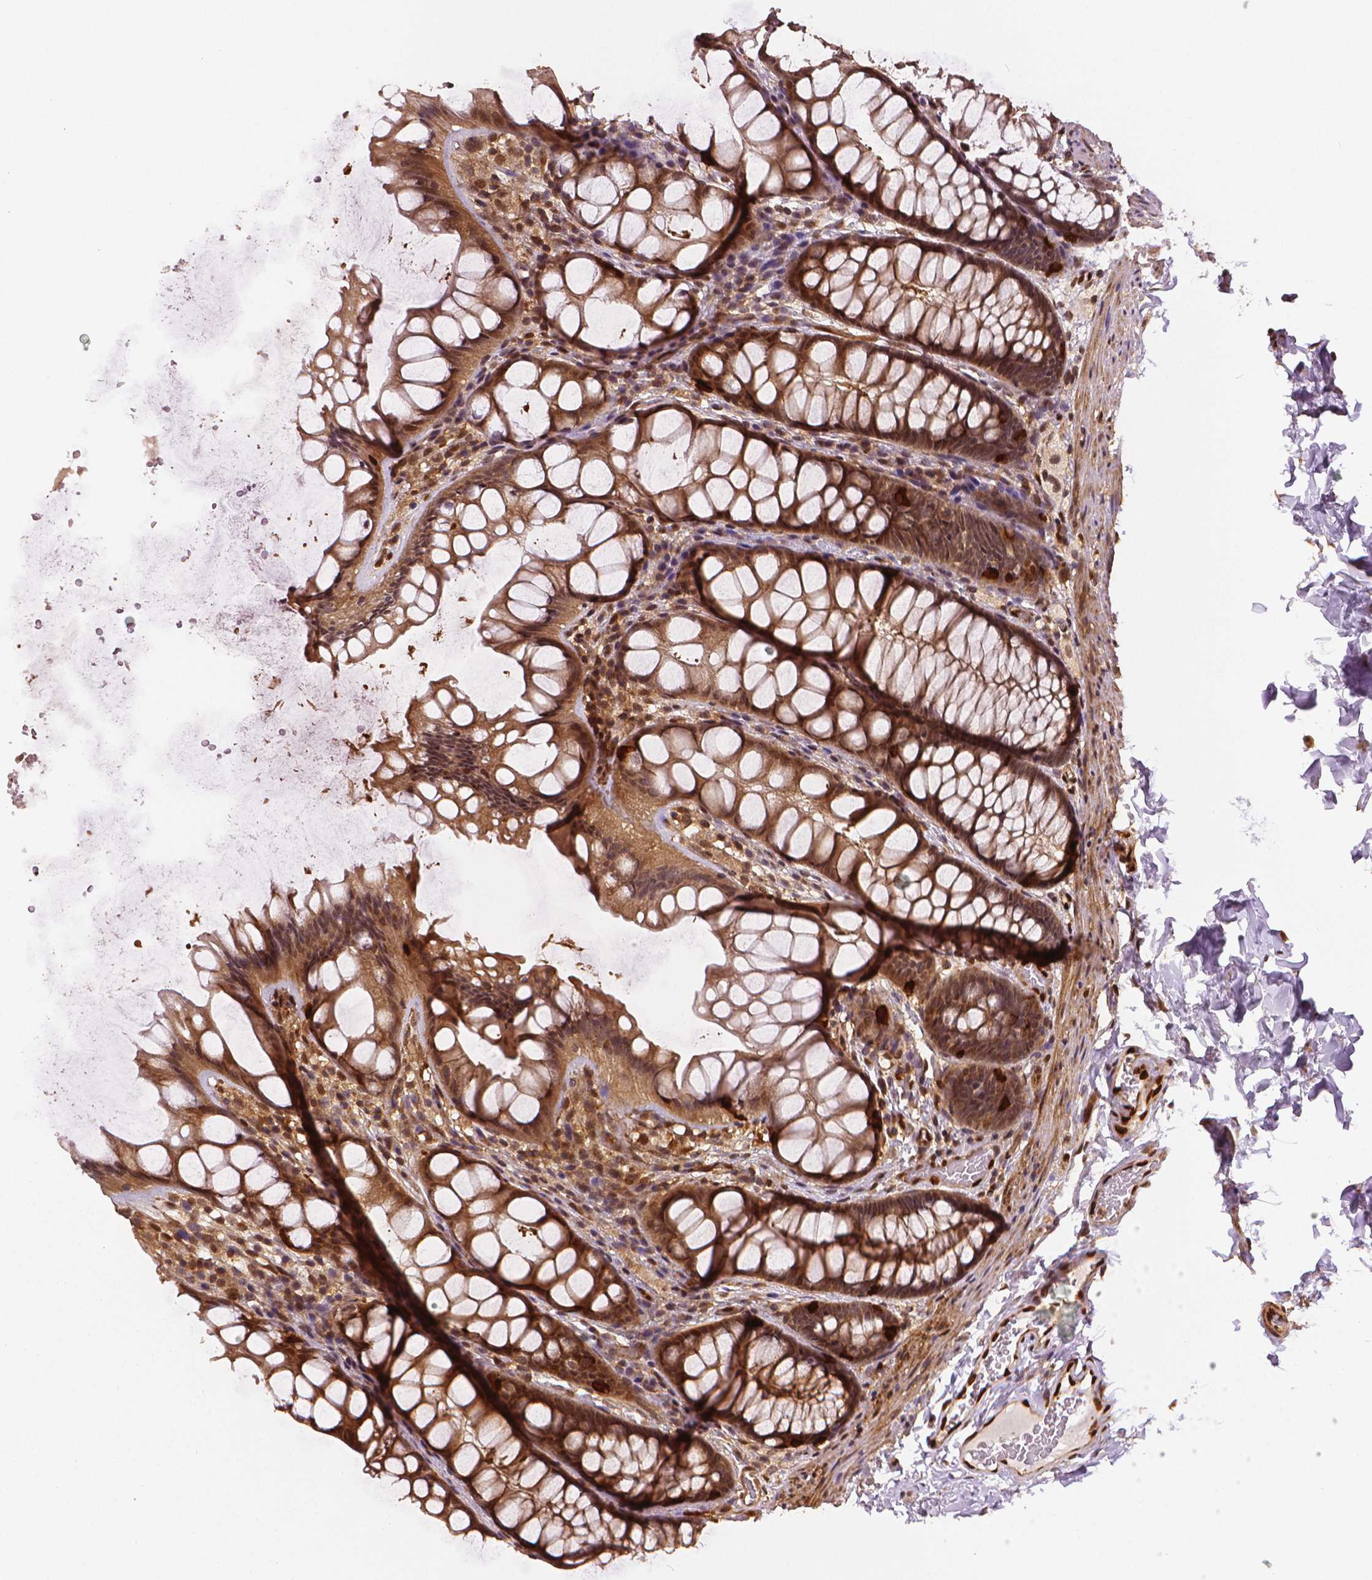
{"staining": {"intensity": "strong", "quantity": ">75%", "location": "nuclear"}, "tissue": "colon", "cell_type": "Endothelial cells", "image_type": "normal", "snomed": [{"axis": "morphology", "description": "Normal tissue, NOS"}, {"axis": "topography", "description": "Colon"}], "caption": "Immunohistochemical staining of unremarkable colon shows strong nuclear protein expression in about >75% of endothelial cells.", "gene": "STAT3", "patient": {"sex": "male", "age": 47}}